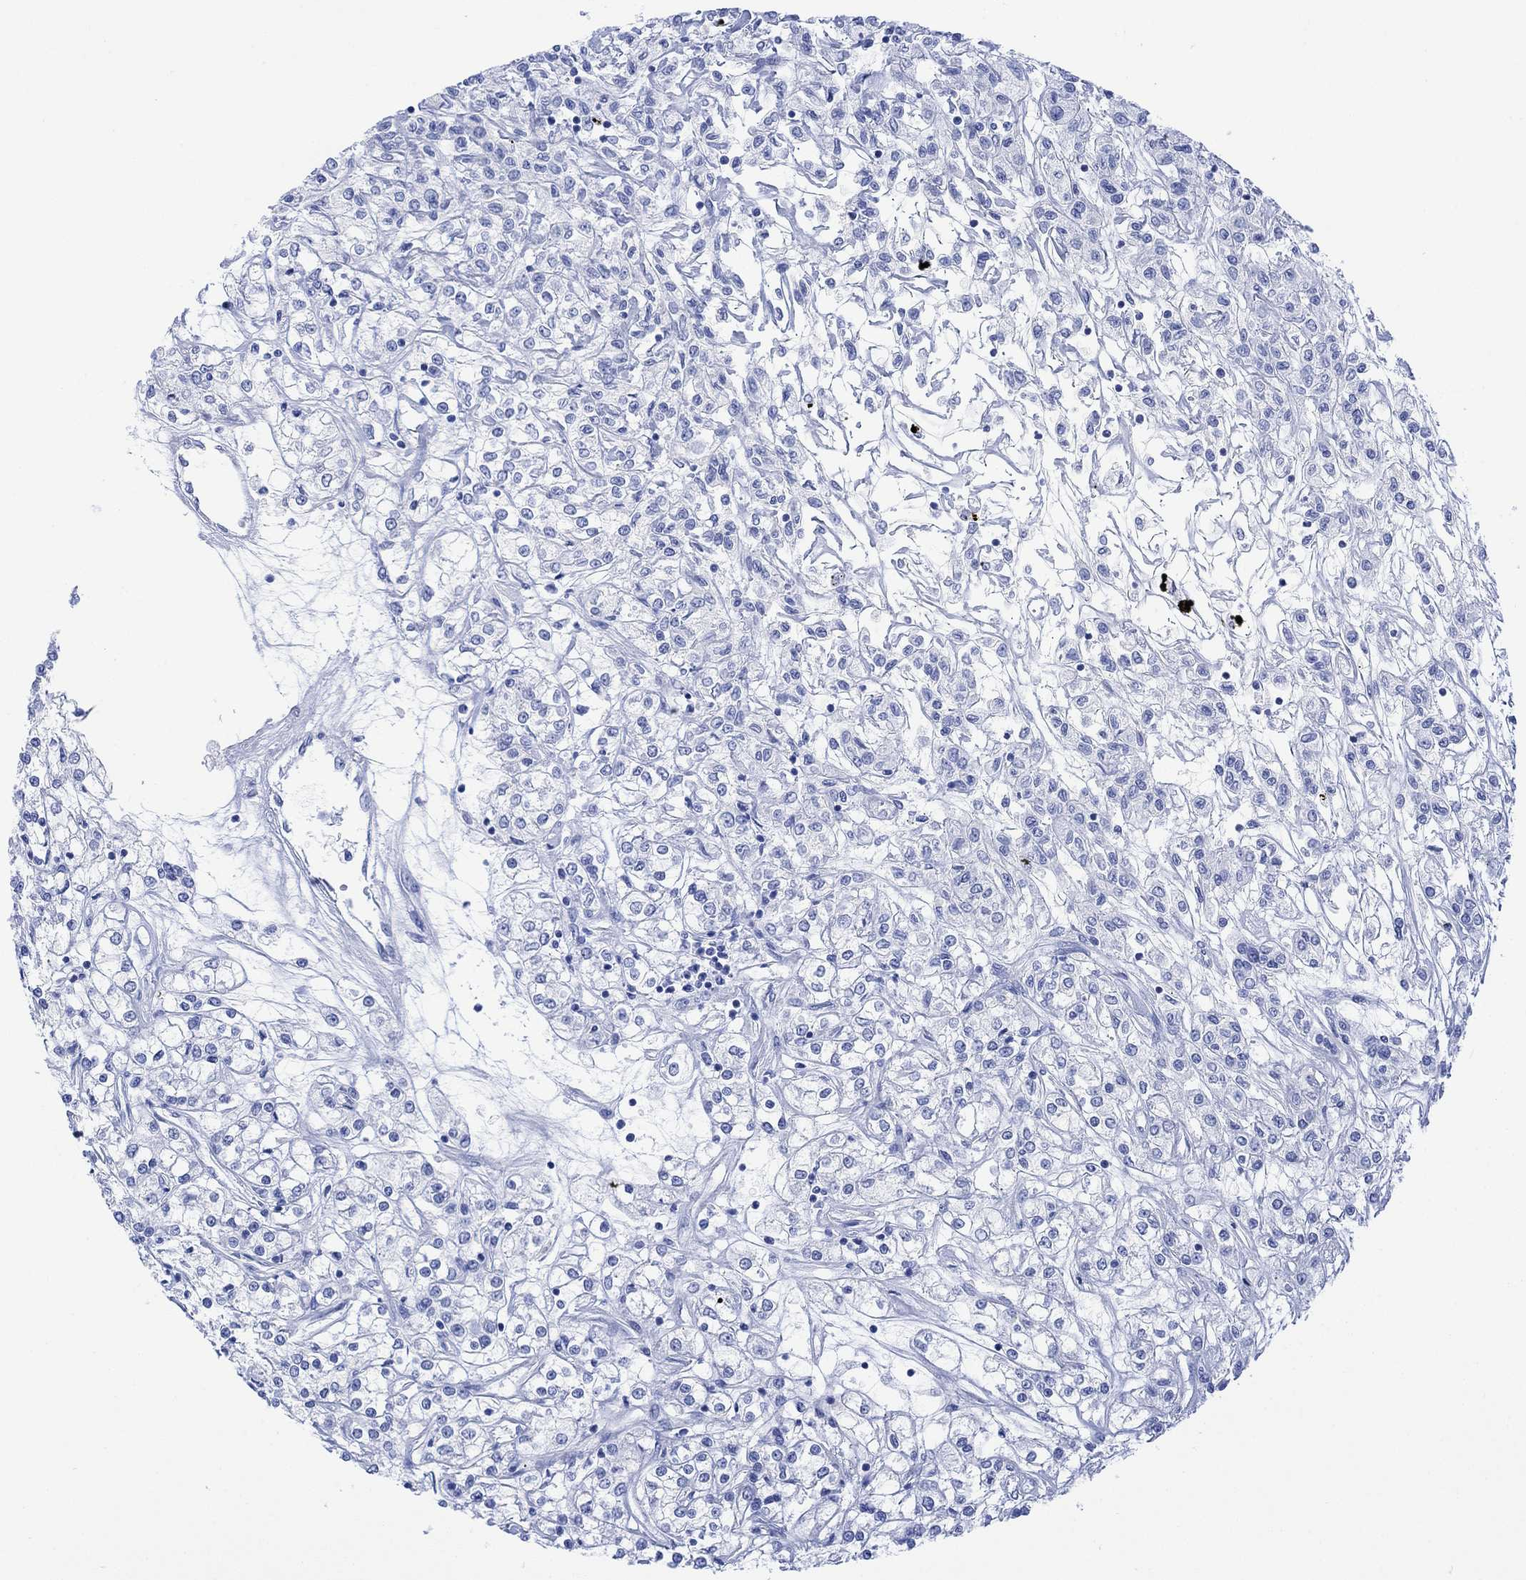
{"staining": {"intensity": "negative", "quantity": "none", "location": "none"}, "tissue": "renal cancer", "cell_type": "Tumor cells", "image_type": "cancer", "snomed": [{"axis": "morphology", "description": "Adenocarcinoma, NOS"}, {"axis": "topography", "description": "Kidney"}], "caption": "Tumor cells are negative for protein expression in human renal adenocarcinoma.", "gene": "CELF4", "patient": {"sex": "female", "age": 59}}